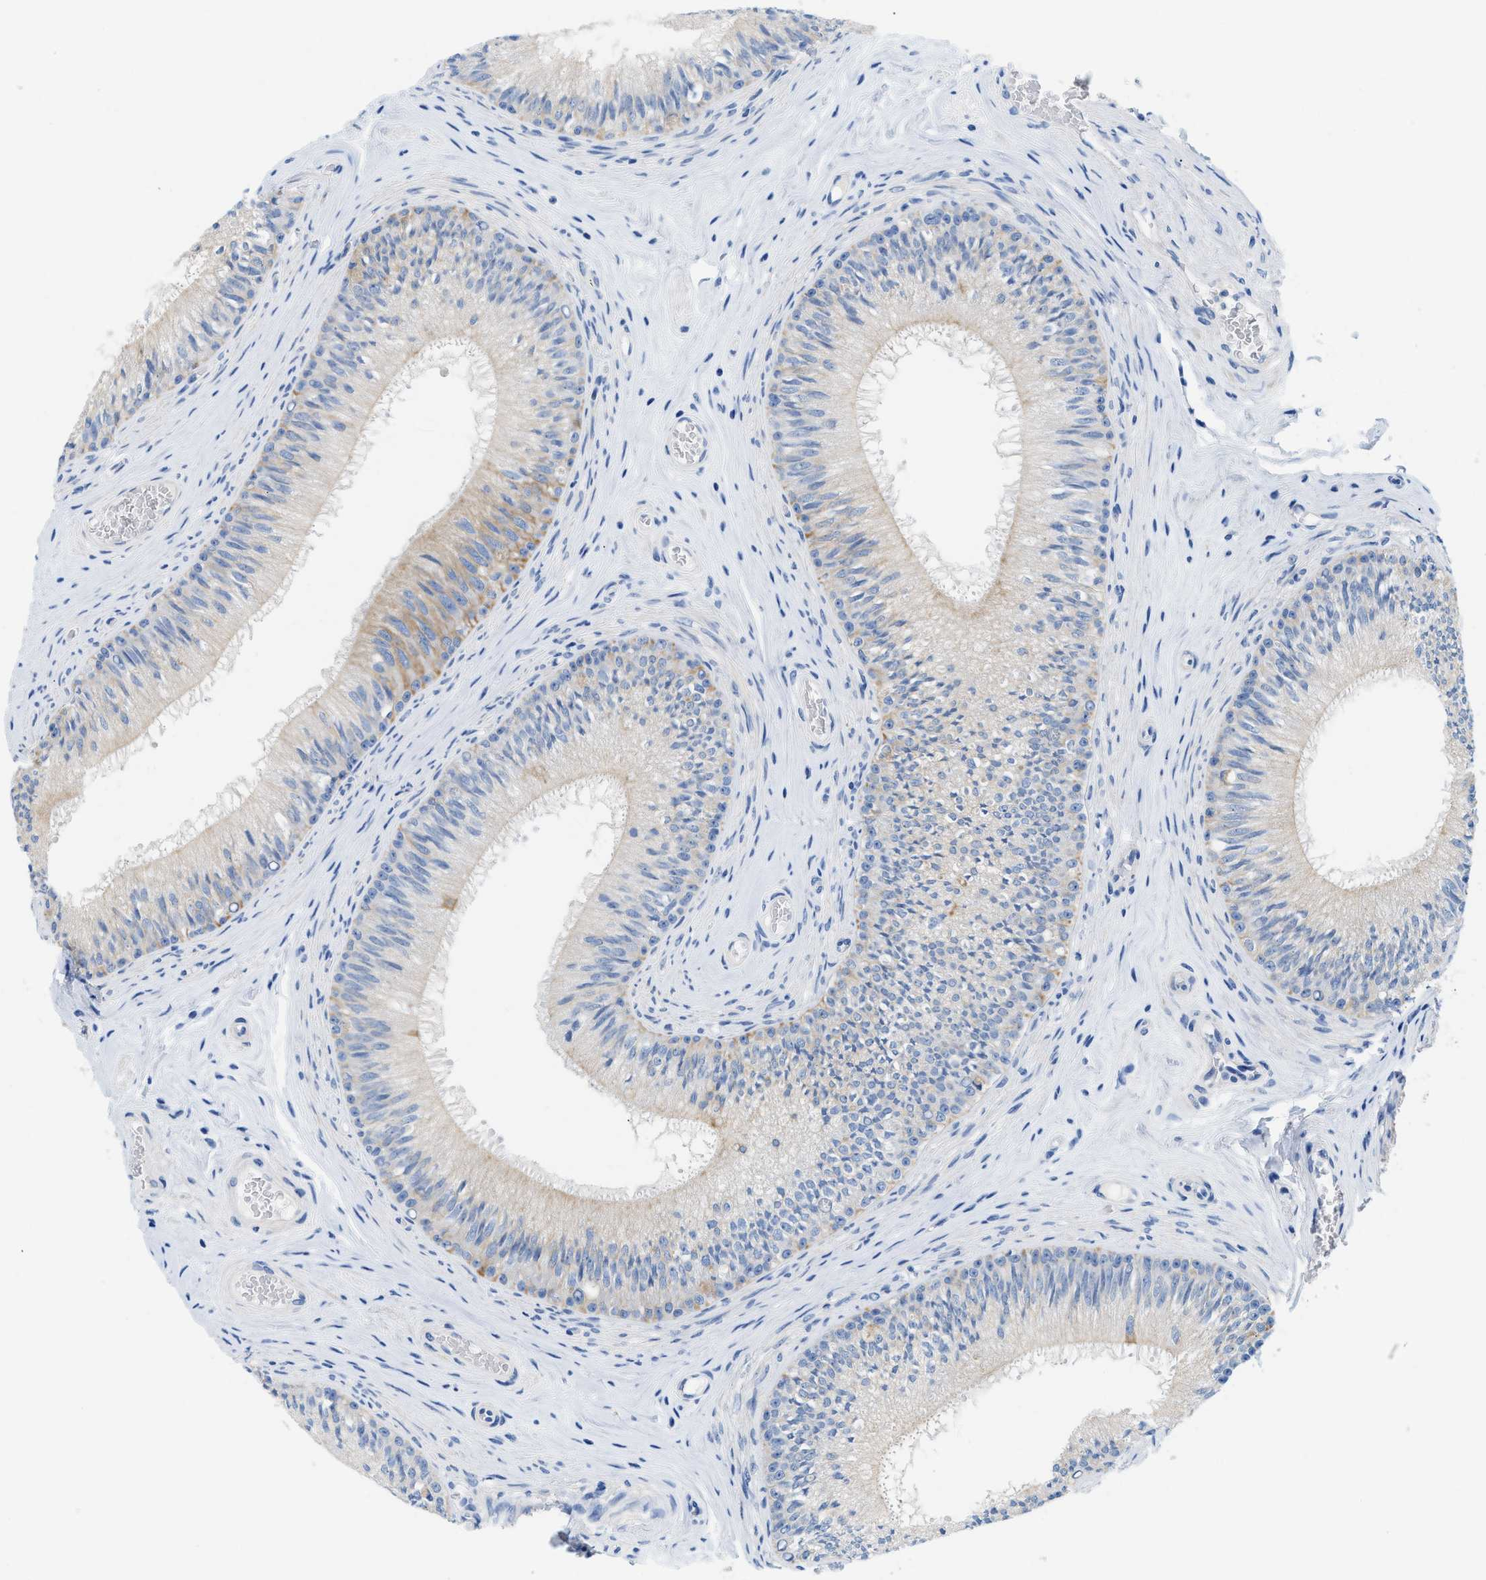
{"staining": {"intensity": "weak", "quantity": "<25%", "location": "cytoplasmic/membranous"}, "tissue": "epididymis", "cell_type": "Glandular cells", "image_type": "normal", "snomed": [{"axis": "morphology", "description": "Normal tissue, NOS"}, {"axis": "topography", "description": "Testis"}, {"axis": "topography", "description": "Epididymis"}], "caption": "An immunohistochemistry (IHC) histopathology image of unremarkable epididymis is shown. There is no staining in glandular cells of epididymis. (Immunohistochemistry (ihc), brightfield microscopy, high magnification).", "gene": "BPGM", "patient": {"sex": "male", "age": 36}}